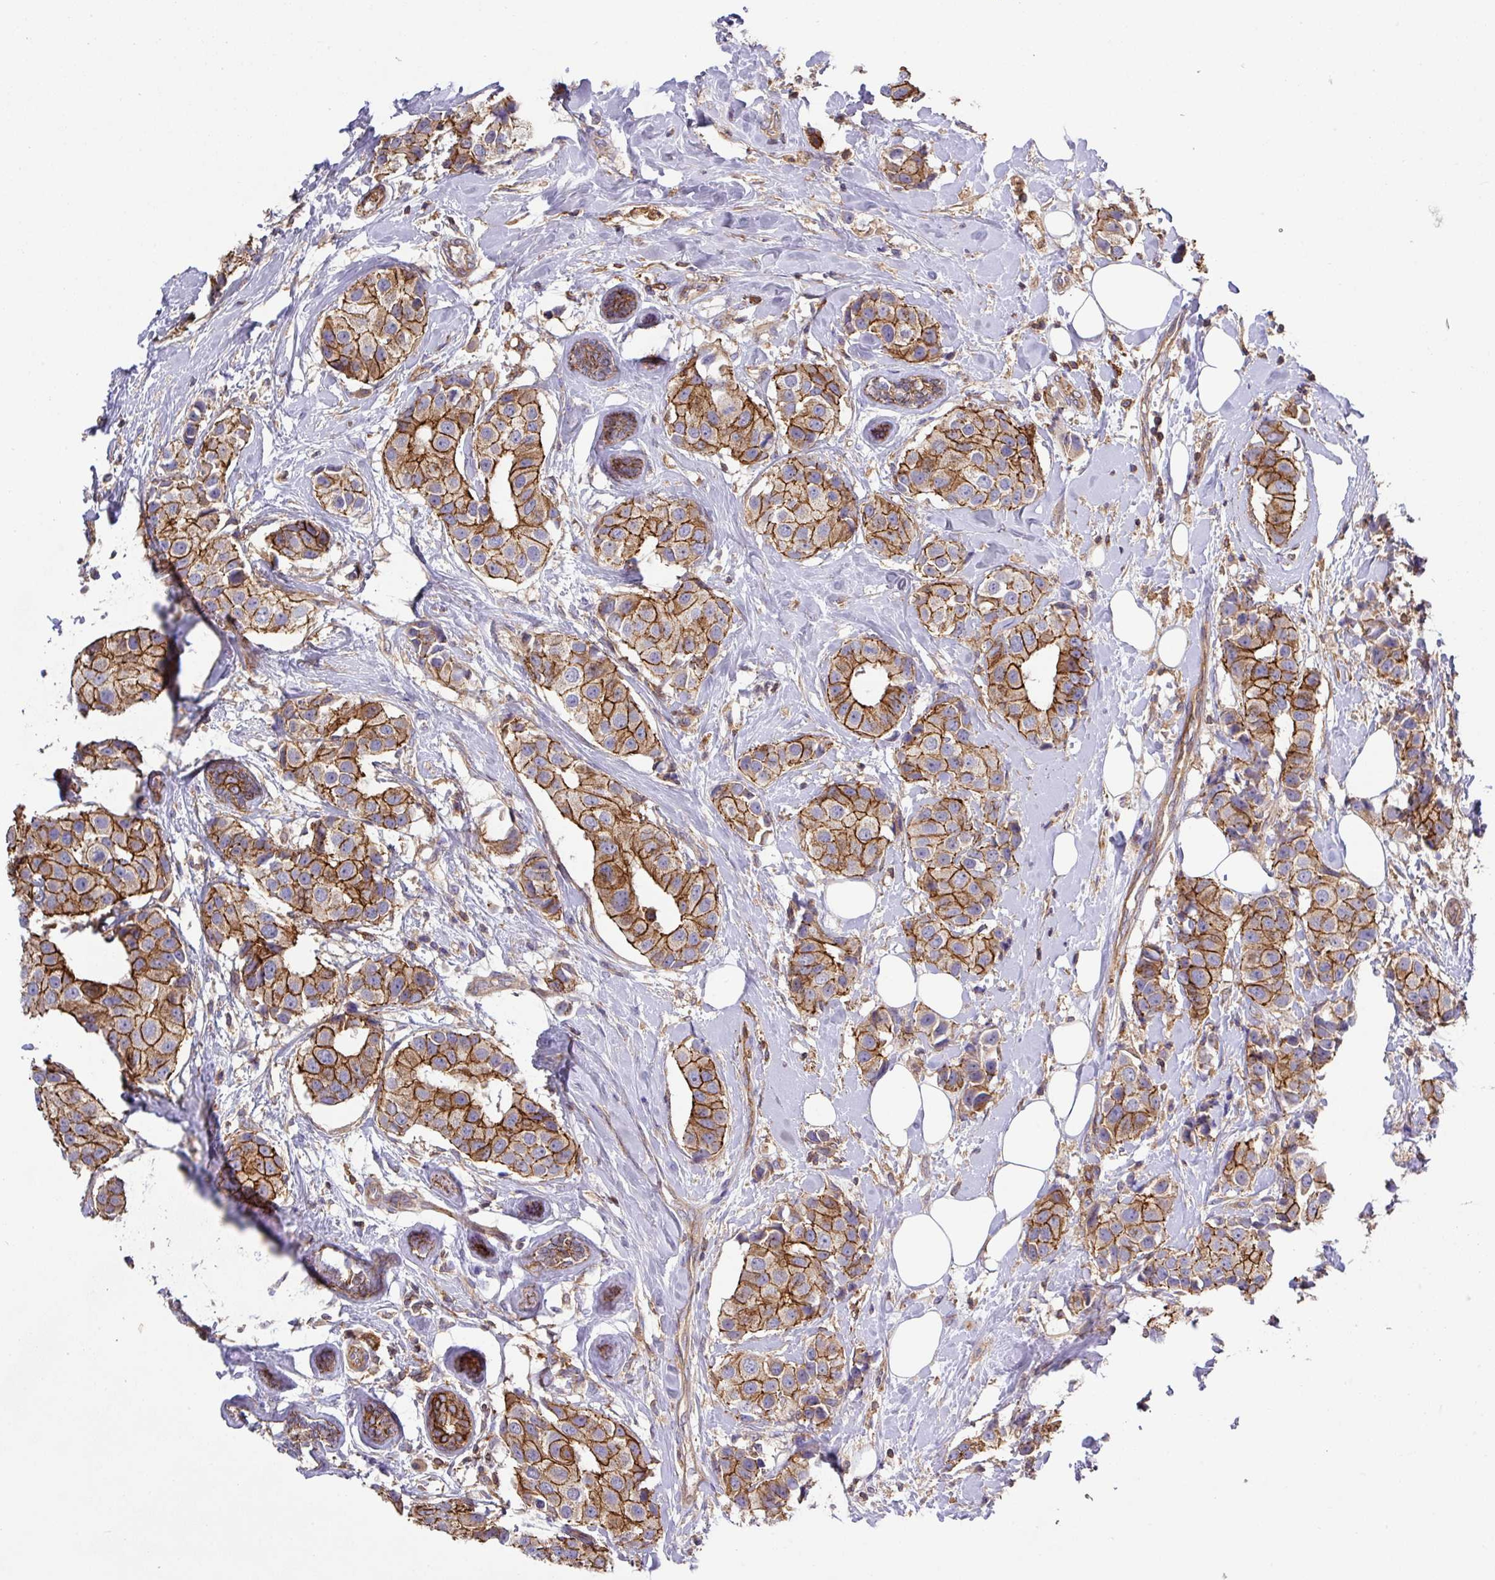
{"staining": {"intensity": "strong", "quantity": ">75%", "location": "cytoplasmic/membranous"}, "tissue": "breast cancer", "cell_type": "Tumor cells", "image_type": "cancer", "snomed": [{"axis": "morphology", "description": "Normal tissue, NOS"}, {"axis": "morphology", "description": "Duct carcinoma"}, {"axis": "topography", "description": "Breast"}], "caption": "This is an image of IHC staining of breast infiltrating ductal carcinoma, which shows strong expression in the cytoplasmic/membranous of tumor cells.", "gene": "RIC1", "patient": {"sex": "female", "age": 39}}